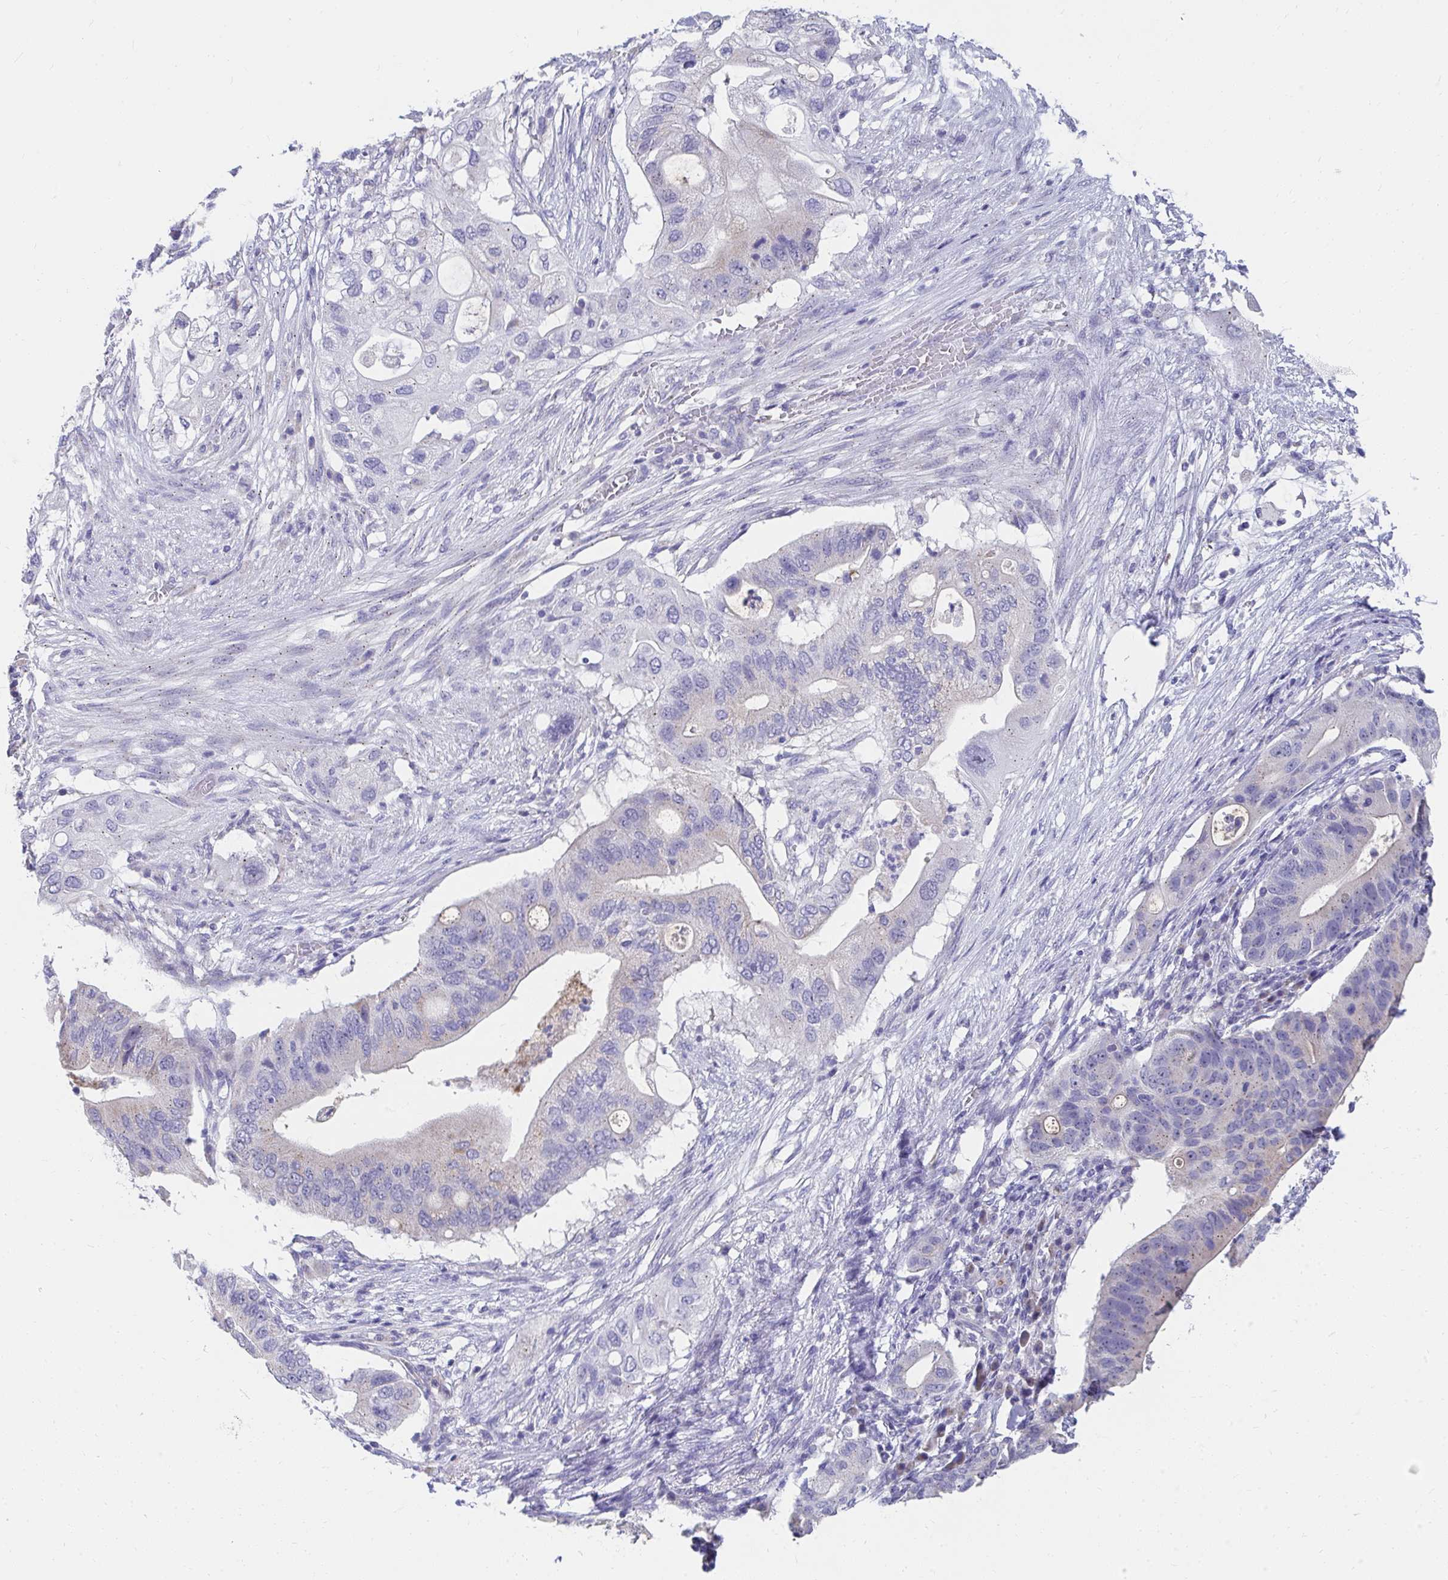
{"staining": {"intensity": "negative", "quantity": "none", "location": "none"}, "tissue": "pancreatic cancer", "cell_type": "Tumor cells", "image_type": "cancer", "snomed": [{"axis": "morphology", "description": "Adenocarcinoma, NOS"}, {"axis": "topography", "description": "Pancreas"}], "caption": "Human adenocarcinoma (pancreatic) stained for a protein using IHC displays no positivity in tumor cells.", "gene": "TMPRSS2", "patient": {"sex": "female", "age": 72}}